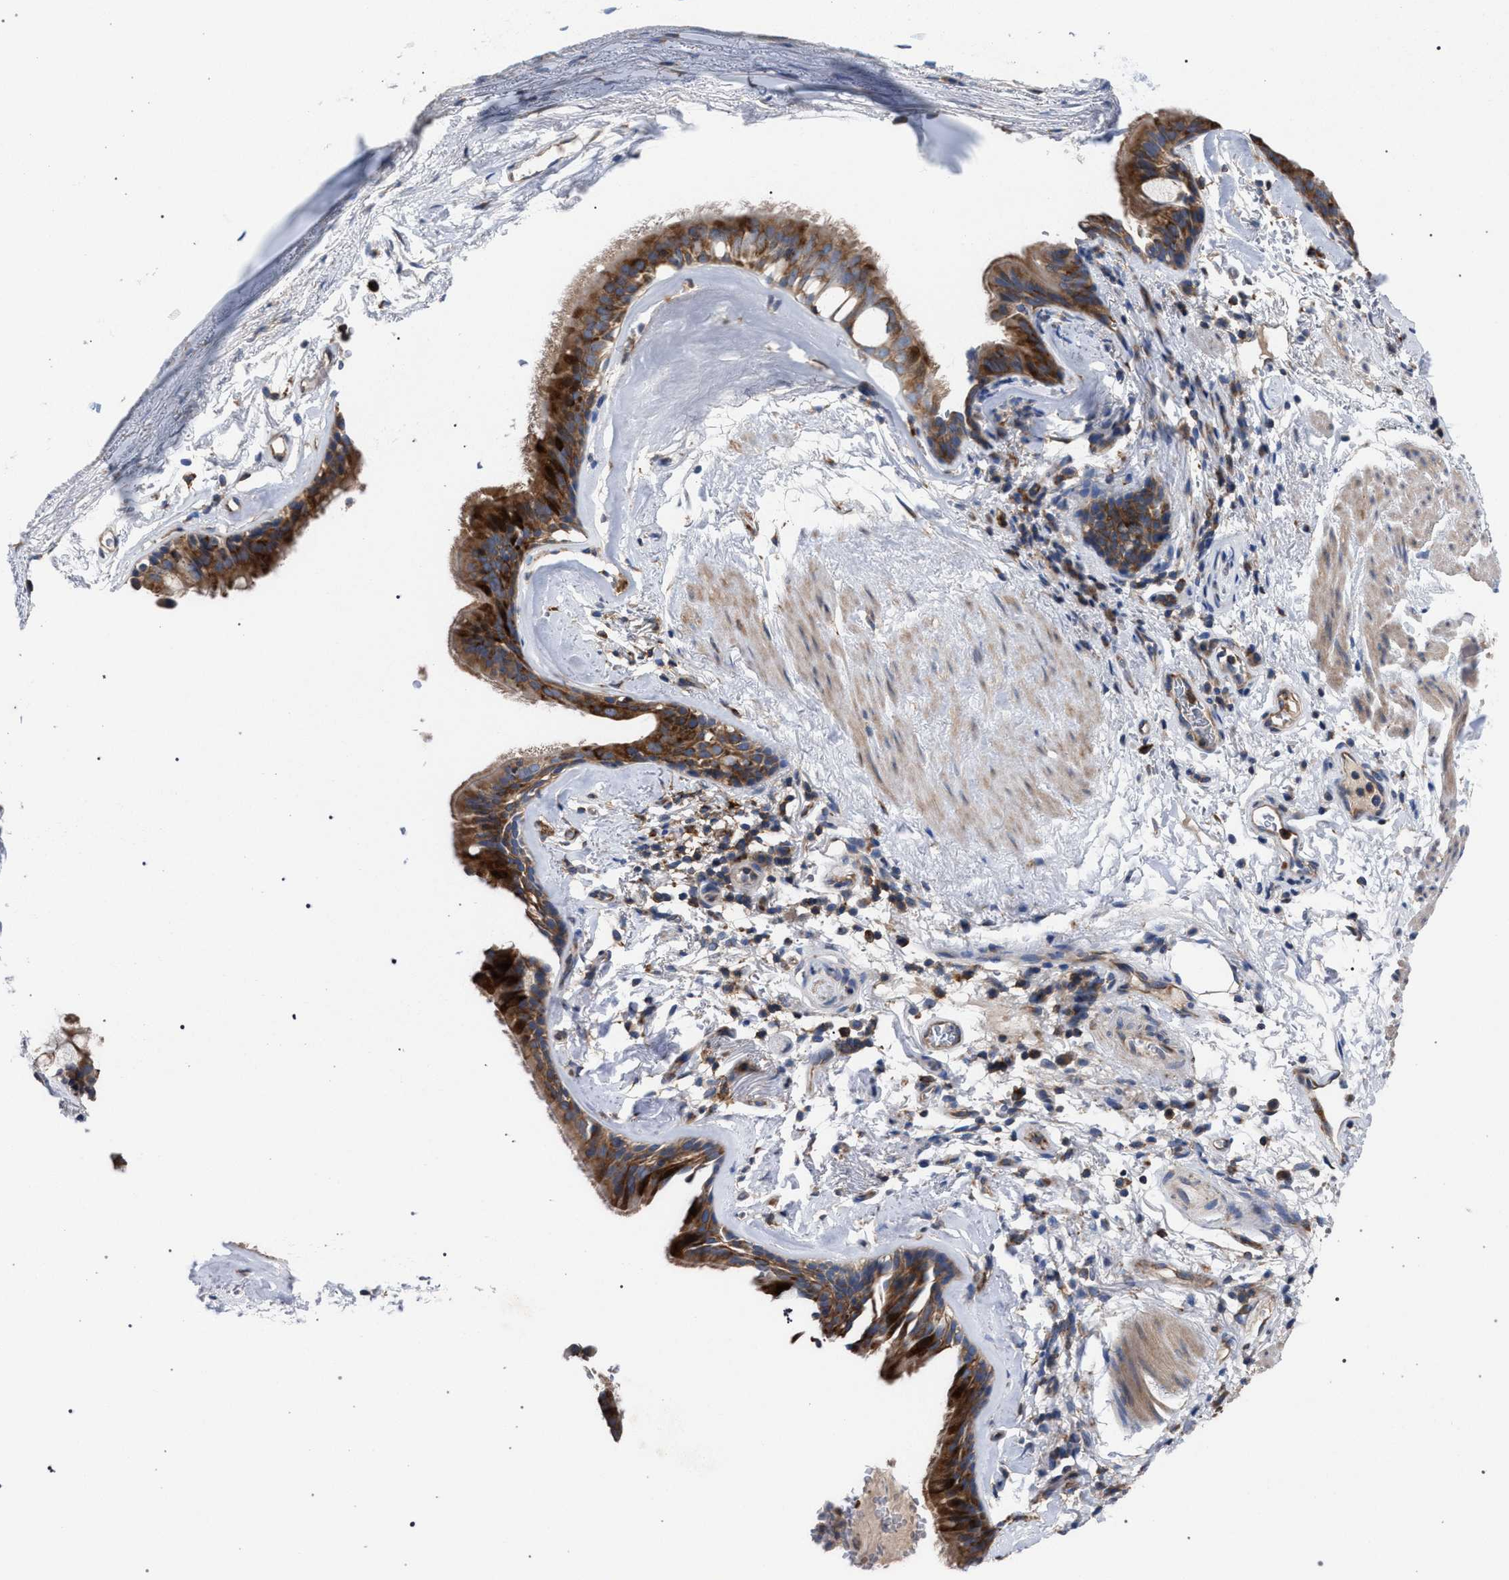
{"staining": {"intensity": "moderate", "quantity": ">75%", "location": "cytoplasmic/membranous"}, "tissue": "bronchus", "cell_type": "Respiratory epithelial cells", "image_type": "normal", "snomed": [{"axis": "morphology", "description": "Normal tissue, NOS"}, {"axis": "topography", "description": "Cartilage tissue"}], "caption": "IHC photomicrograph of unremarkable bronchus stained for a protein (brown), which exhibits medium levels of moderate cytoplasmic/membranous staining in approximately >75% of respiratory epithelial cells.", "gene": "CDR2L", "patient": {"sex": "female", "age": 63}}